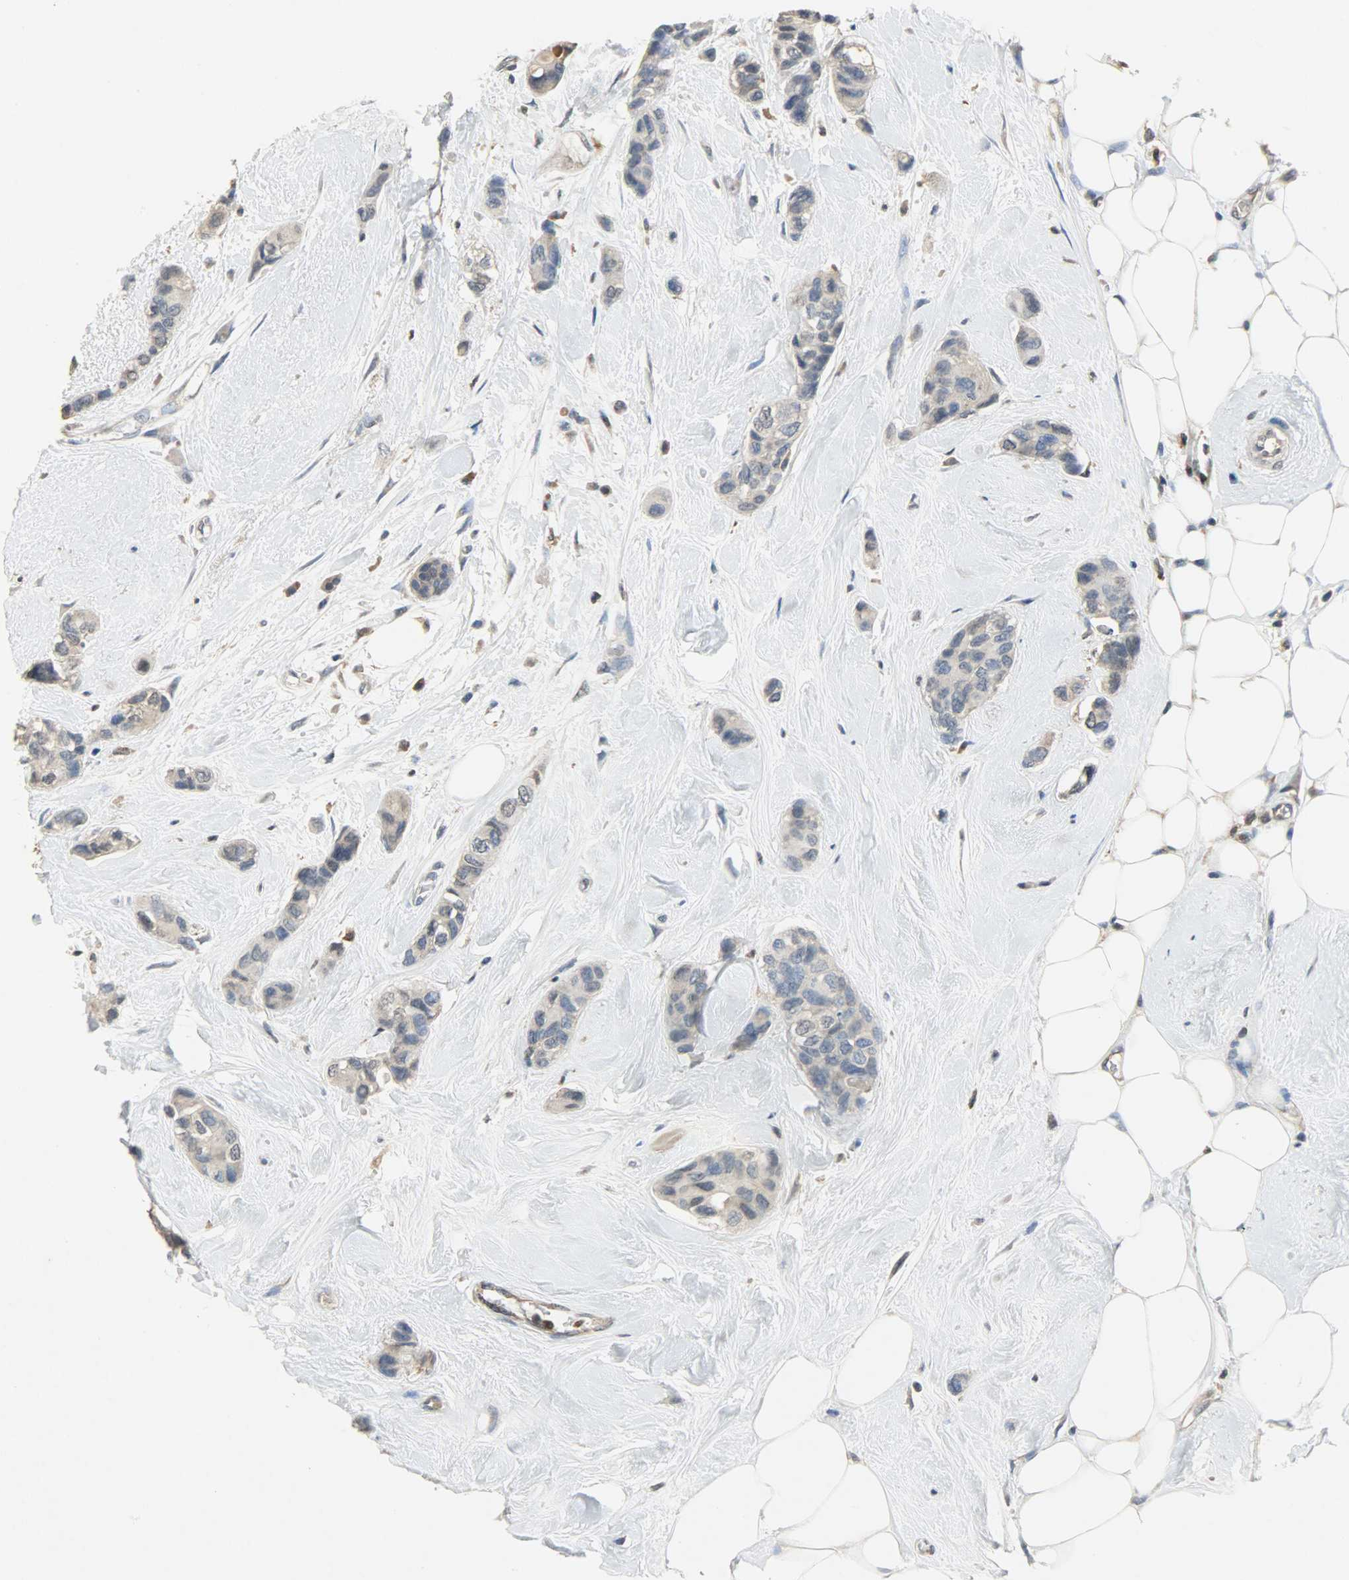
{"staining": {"intensity": "weak", "quantity": "25%-75%", "location": "cytoplasmic/membranous"}, "tissue": "breast cancer", "cell_type": "Tumor cells", "image_type": "cancer", "snomed": [{"axis": "morphology", "description": "Duct carcinoma"}, {"axis": "topography", "description": "Breast"}], "caption": "Brown immunohistochemical staining in human infiltrating ductal carcinoma (breast) shows weak cytoplasmic/membranous positivity in about 25%-75% of tumor cells.", "gene": "TRIM21", "patient": {"sex": "female", "age": 51}}